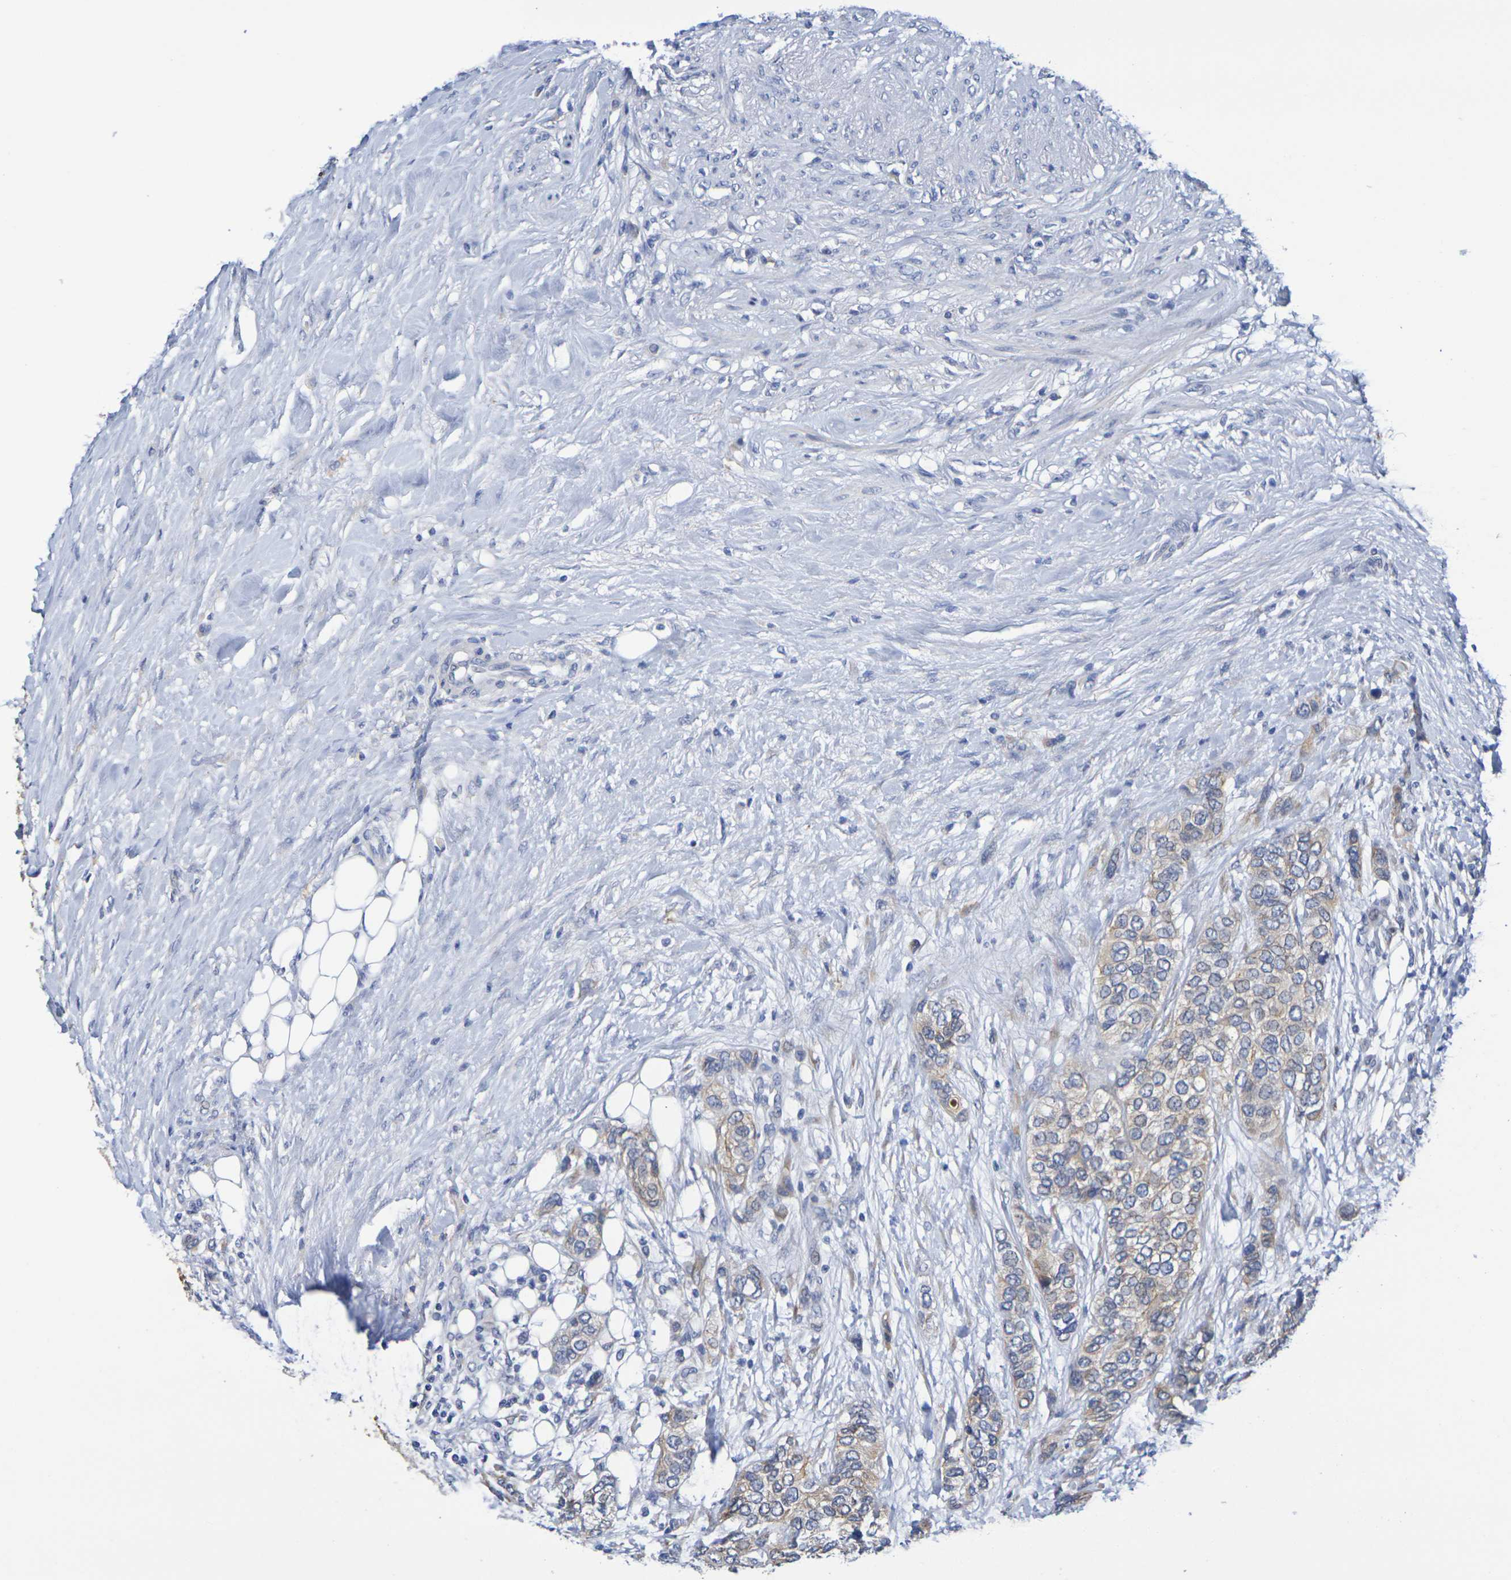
{"staining": {"intensity": "weak", "quantity": ">75%", "location": "cytoplasmic/membranous"}, "tissue": "urothelial cancer", "cell_type": "Tumor cells", "image_type": "cancer", "snomed": [{"axis": "morphology", "description": "Urothelial carcinoma, High grade"}, {"axis": "topography", "description": "Urinary bladder"}], "caption": "A high-resolution histopathology image shows immunohistochemistry staining of urothelial cancer, which reveals weak cytoplasmic/membranous positivity in approximately >75% of tumor cells. The staining was performed using DAB, with brown indicating positive protein expression. Nuclei are stained blue with hematoxylin.", "gene": "SDC4", "patient": {"sex": "female", "age": 56}}